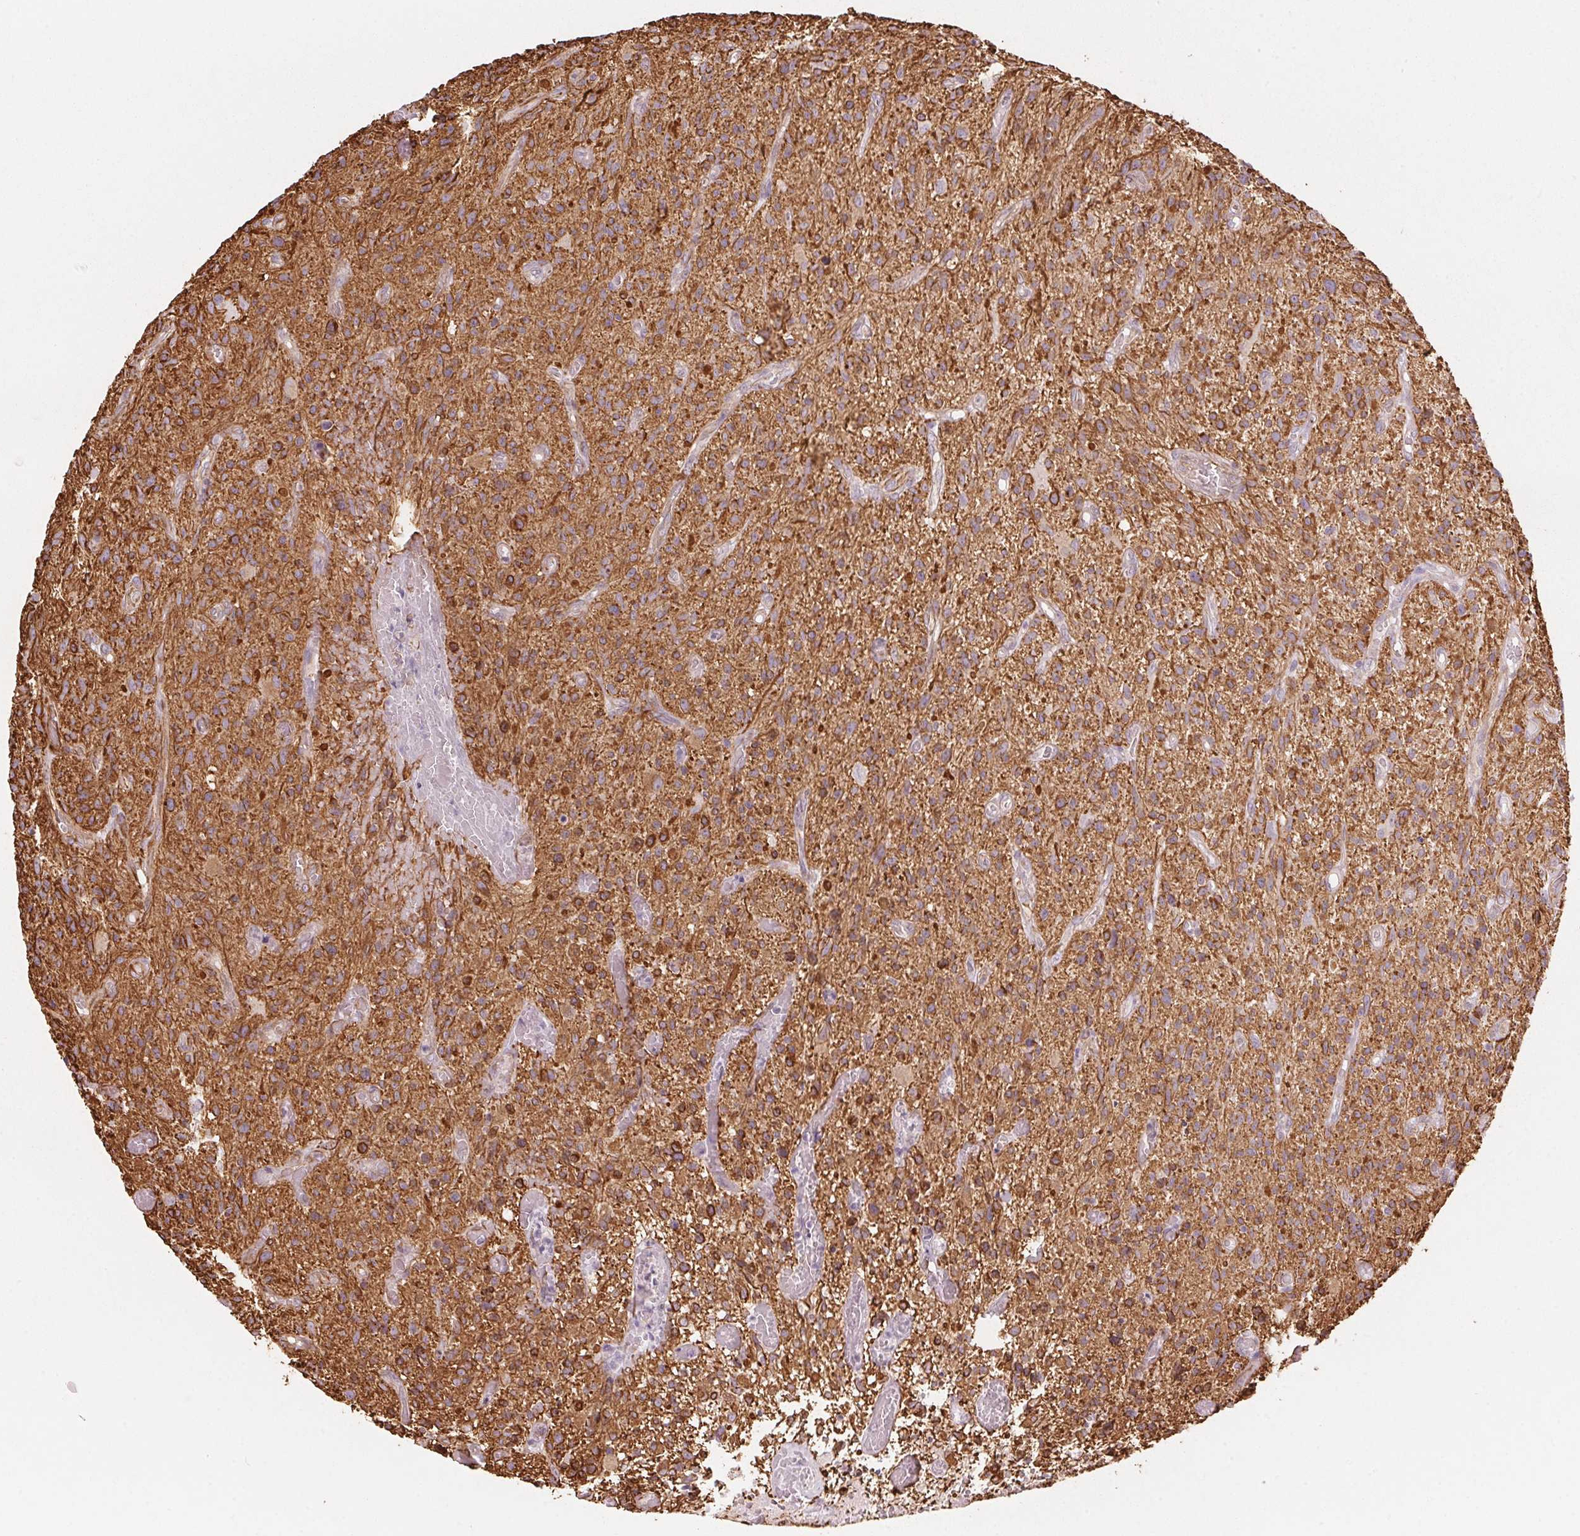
{"staining": {"intensity": "moderate", "quantity": "25%-75%", "location": "cytoplasmic/membranous"}, "tissue": "glioma", "cell_type": "Tumor cells", "image_type": "cancer", "snomed": [{"axis": "morphology", "description": "Glioma, malignant, High grade"}, {"axis": "topography", "description": "Brain"}], "caption": "The histopathology image displays immunohistochemical staining of malignant glioma (high-grade). There is moderate cytoplasmic/membranous staining is identified in about 25%-75% of tumor cells. The staining is performed using DAB brown chromogen to label protein expression. The nuclei are counter-stained blue using hematoxylin.", "gene": "CLPS", "patient": {"sex": "male", "age": 75}}